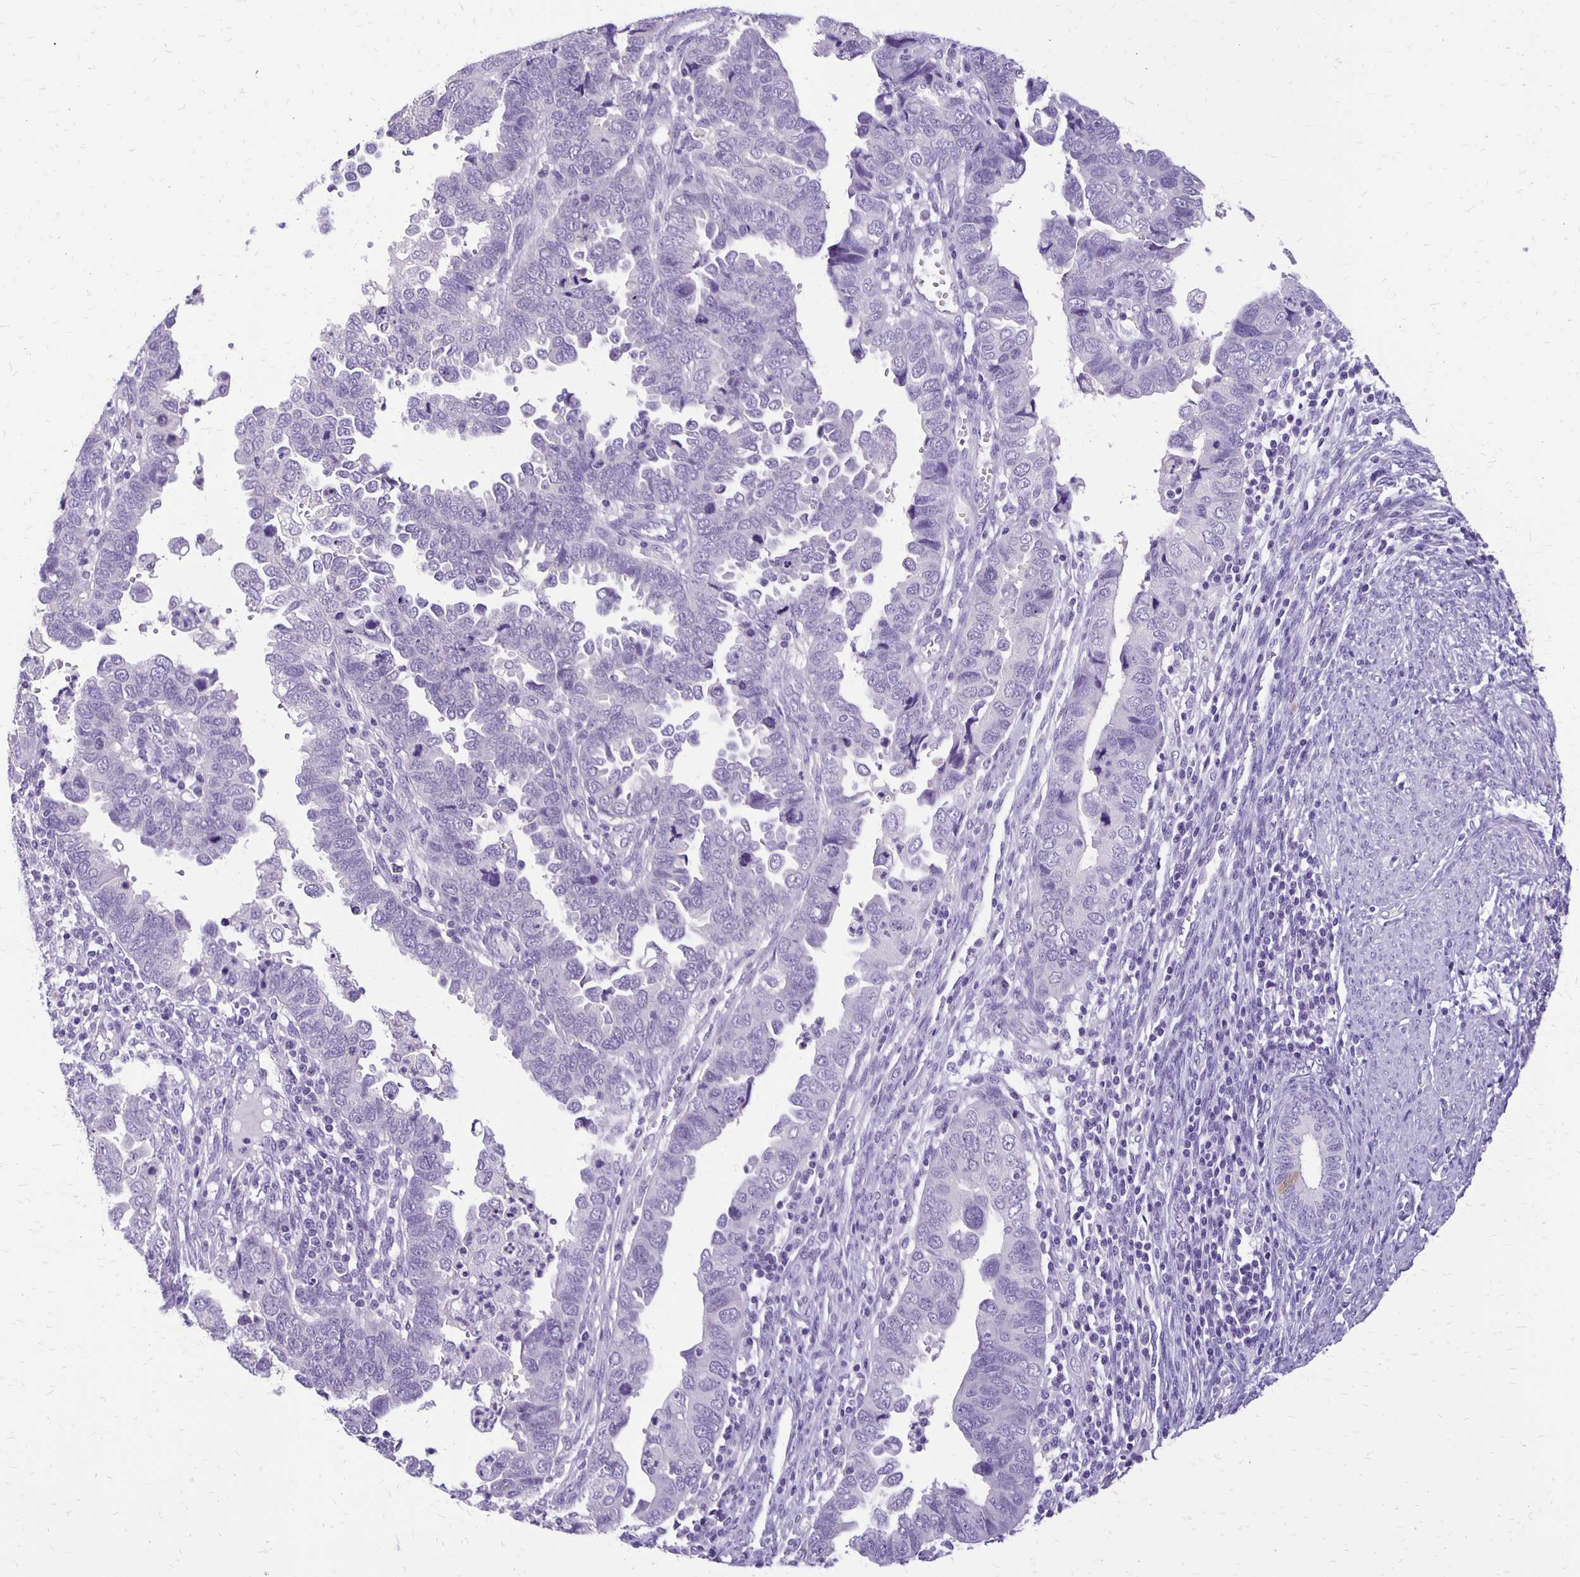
{"staining": {"intensity": "negative", "quantity": "none", "location": "none"}, "tissue": "endometrial cancer", "cell_type": "Tumor cells", "image_type": "cancer", "snomed": [{"axis": "morphology", "description": "Adenocarcinoma, NOS"}, {"axis": "topography", "description": "Endometrium"}], "caption": "Image shows no significant protein staining in tumor cells of endometrial cancer (adenocarcinoma).", "gene": "ANKRD45", "patient": {"sex": "female", "age": 79}}